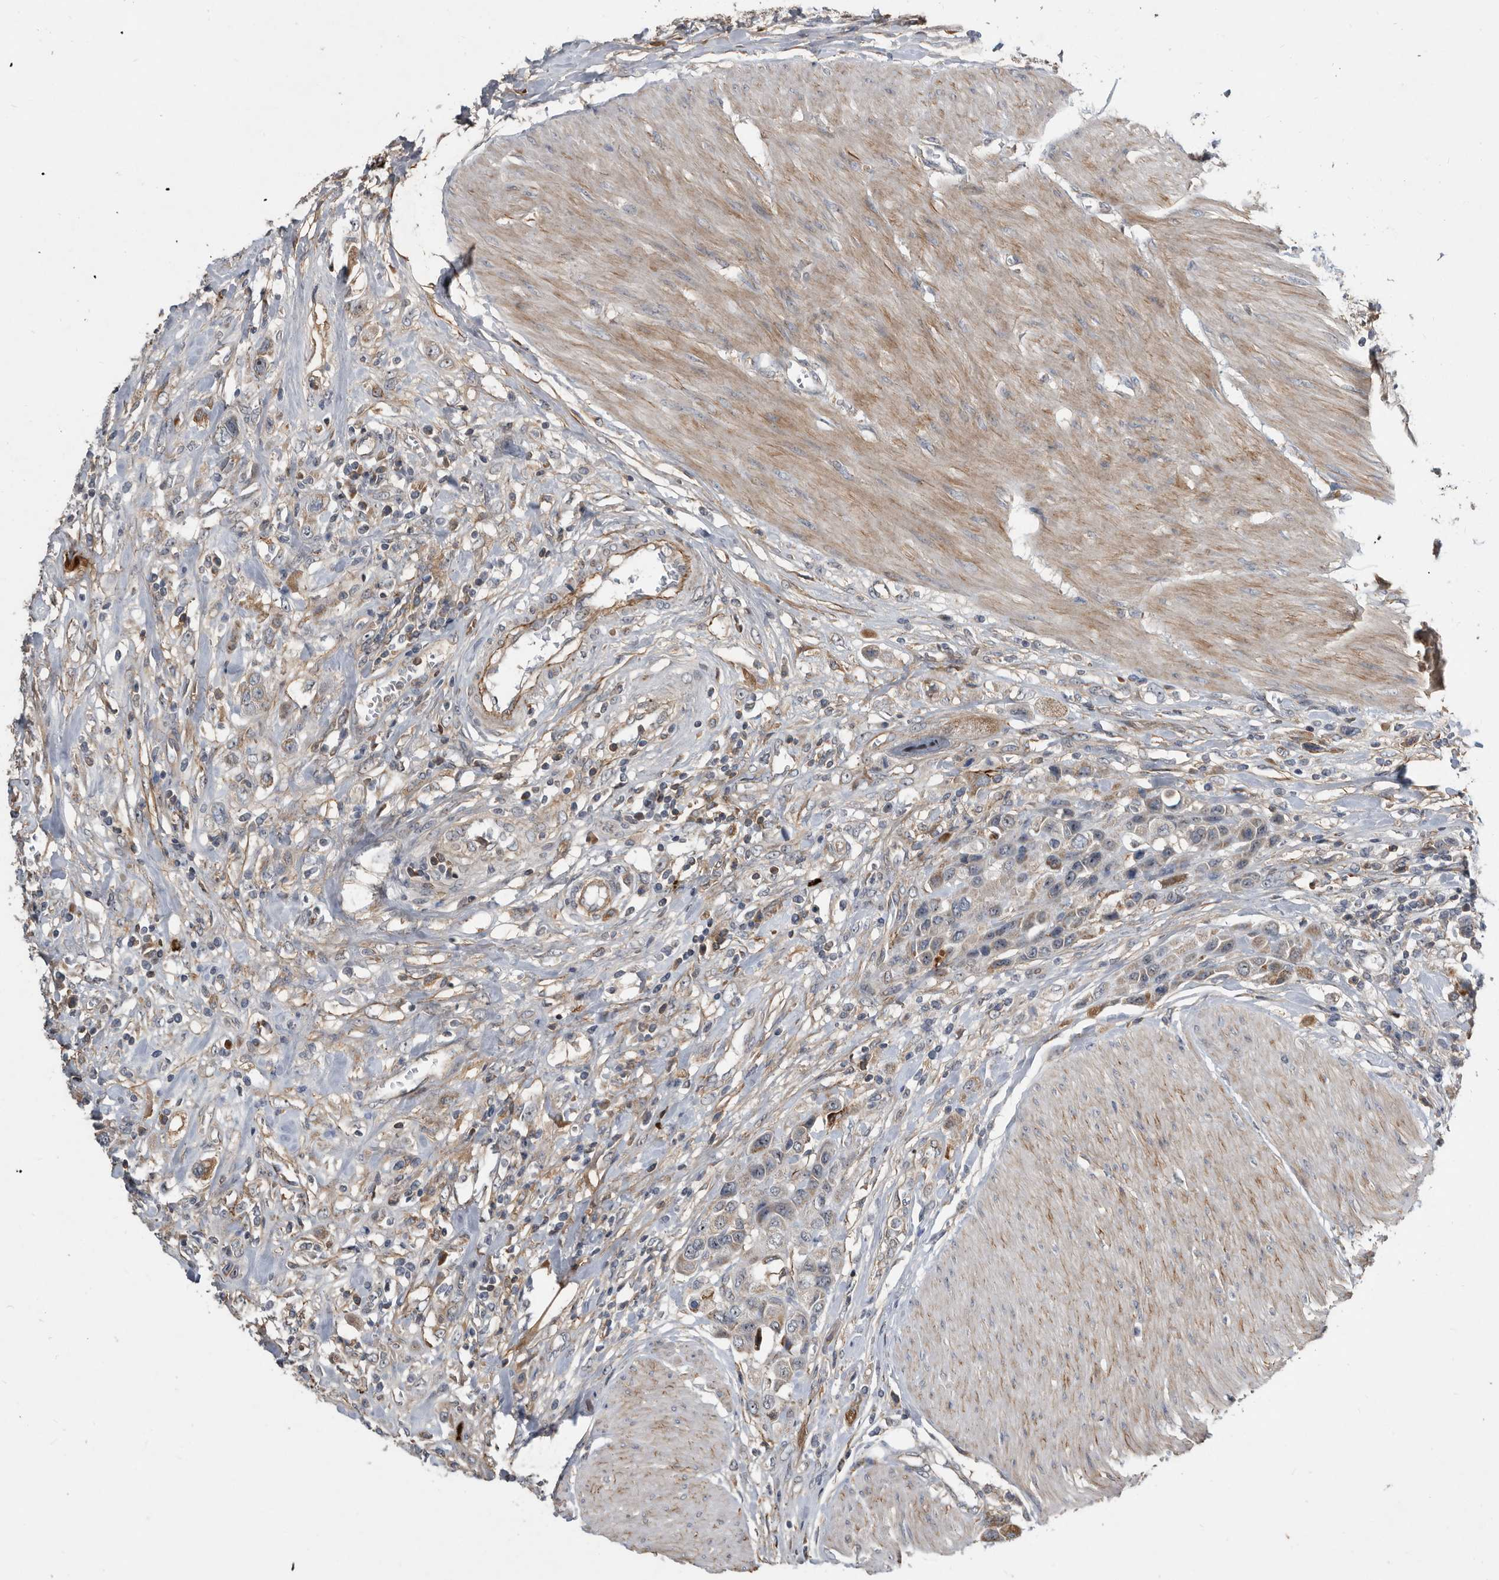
{"staining": {"intensity": "weak", "quantity": "<25%", "location": "cytoplasmic/membranous"}, "tissue": "urothelial cancer", "cell_type": "Tumor cells", "image_type": "cancer", "snomed": [{"axis": "morphology", "description": "Urothelial carcinoma, High grade"}, {"axis": "topography", "description": "Urinary bladder"}], "caption": "An immunohistochemistry photomicrograph of urothelial cancer is shown. There is no staining in tumor cells of urothelial cancer.", "gene": "PI15", "patient": {"sex": "male", "age": 50}}